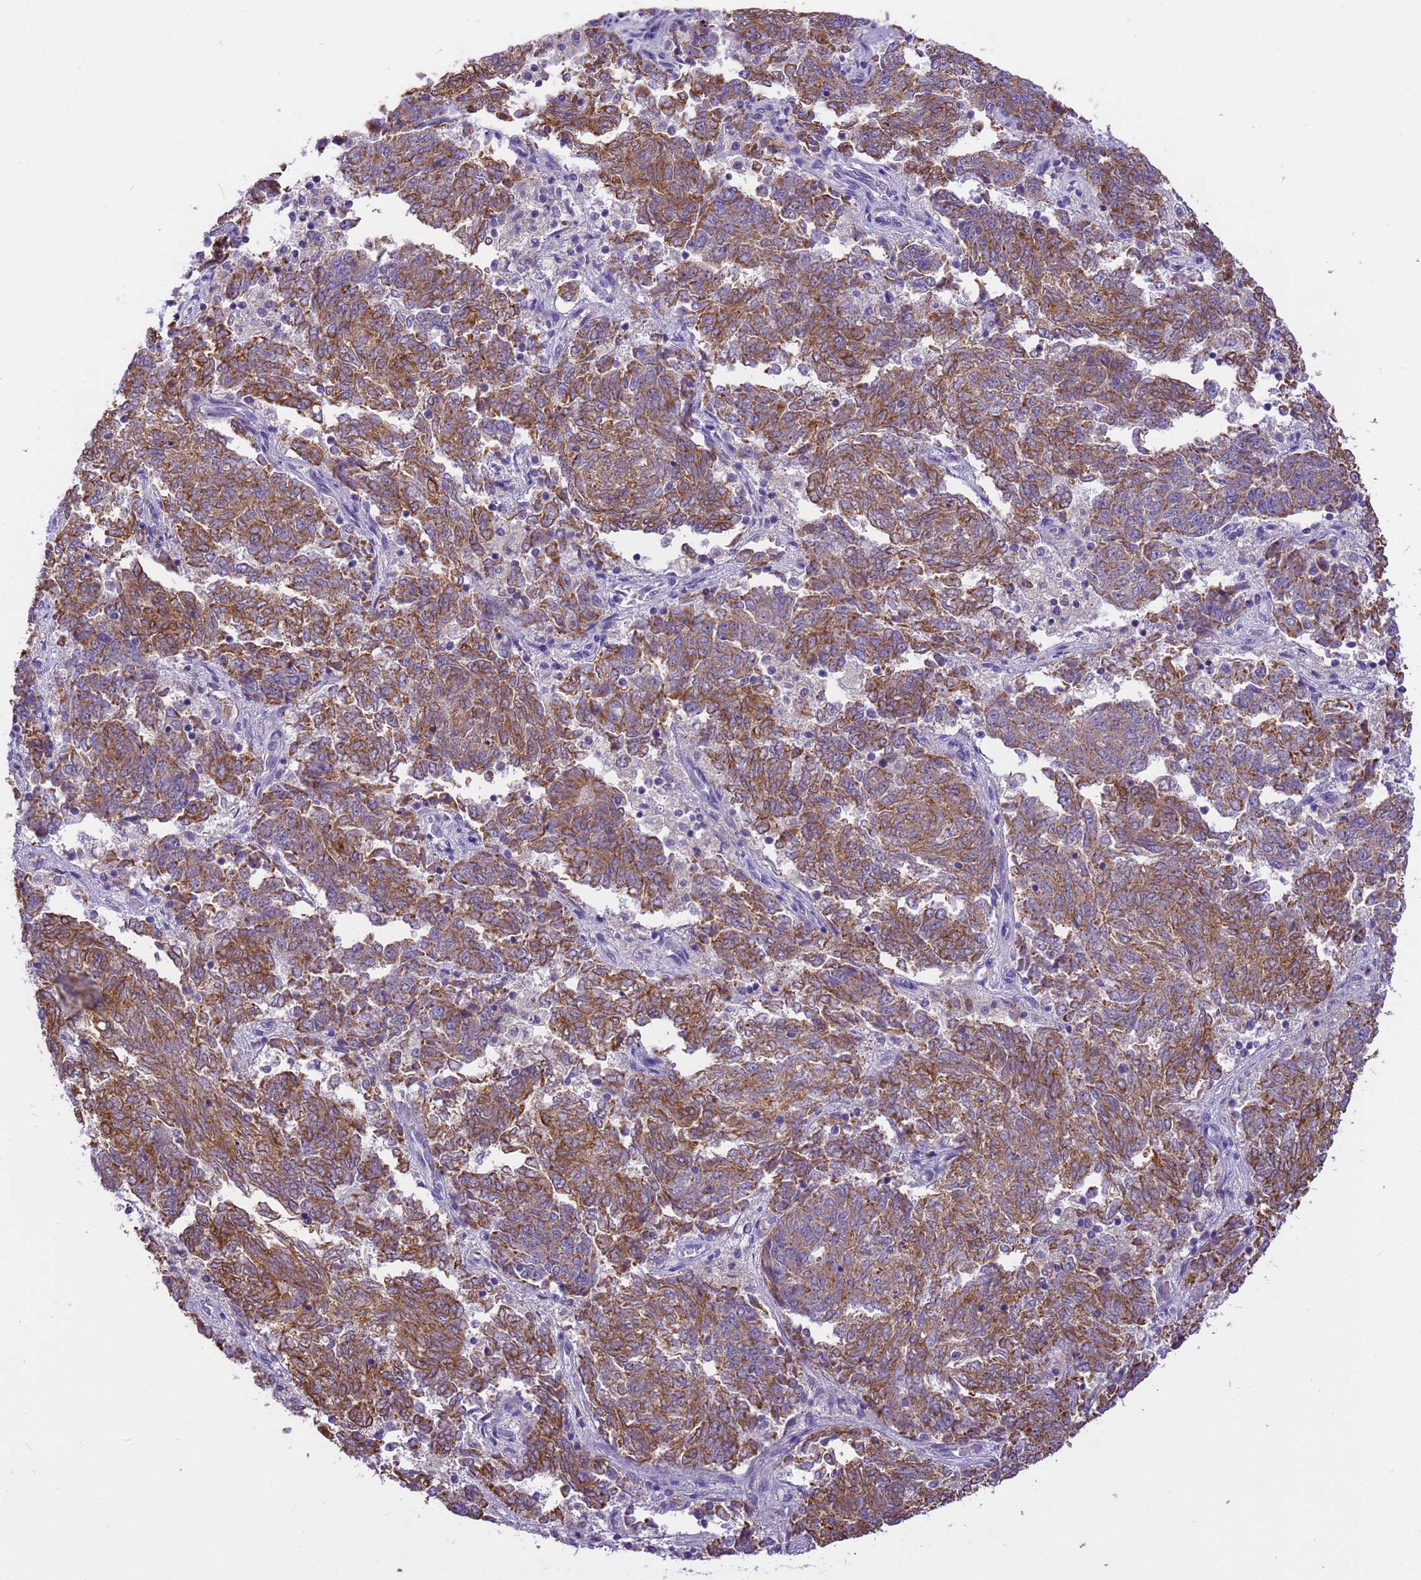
{"staining": {"intensity": "moderate", "quantity": ">75%", "location": "cytoplasmic/membranous"}, "tissue": "endometrial cancer", "cell_type": "Tumor cells", "image_type": "cancer", "snomed": [{"axis": "morphology", "description": "Adenocarcinoma, NOS"}, {"axis": "topography", "description": "Endometrium"}], "caption": "The histopathology image shows a brown stain indicating the presence of a protein in the cytoplasmic/membranous of tumor cells in endometrial cancer (adenocarcinoma). The staining was performed using DAB, with brown indicating positive protein expression. Nuclei are stained blue with hematoxylin.", "gene": "PIEZO2", "patient": {"sex": "female", "age": 80}}